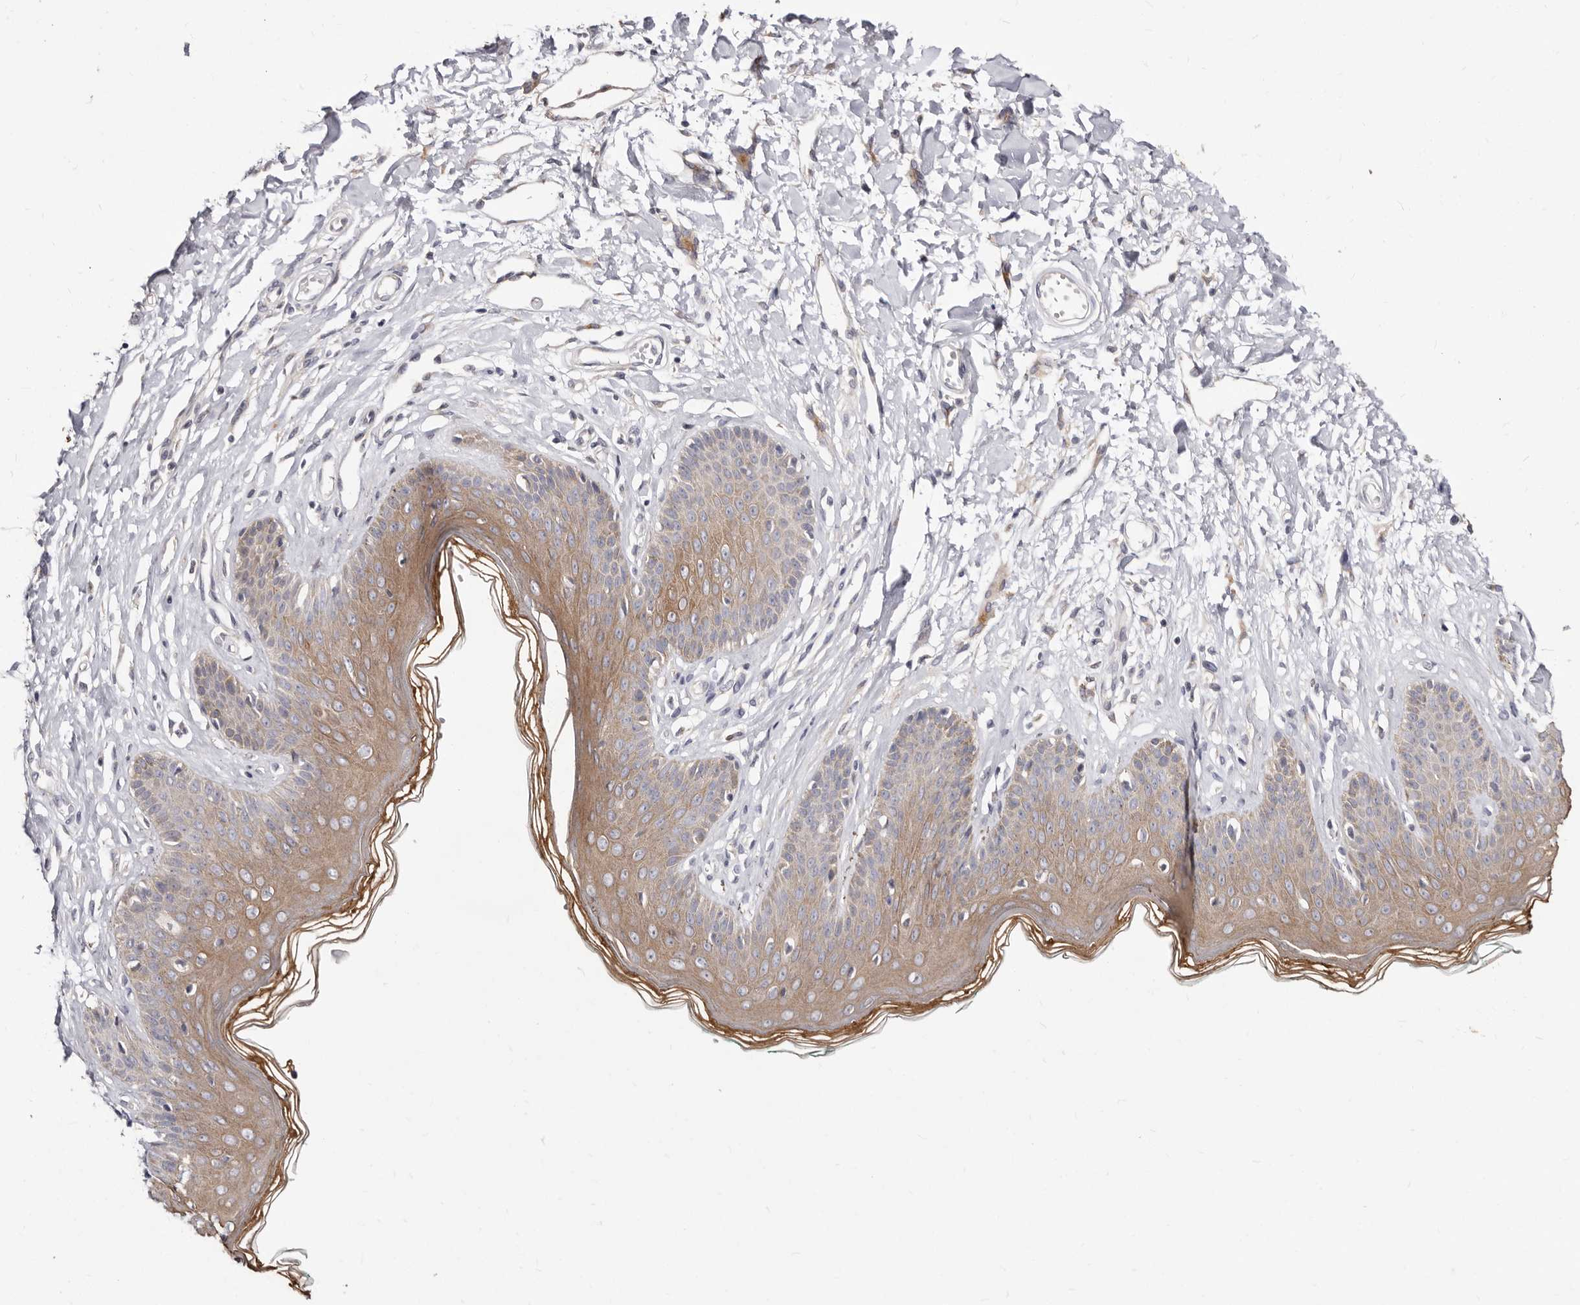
{"staining": {"intensity": "moderate", "quantity": "25%-75%", "location": "cytoplasmic/membranous"}, "tissue": "skin", "cell_type": "Epidermal cells", "image_type": "normal", "snomed": [{"axis": "morphology", "description": "Normal tissue, NOS"}, {"axis": "morphology", "description": "Squamous cell carcinoma, NOS"}, {"axis": "topography", "description": "Vulva"}], "caption": "About 25%-75% of epidermal cells in normal skin display moderate cytoplasmic/membranous protein positivity as visualized by brown immunohistochemical staining.", "gene": "KLHL4", "patient": {"sex": "female", "age": 85}}